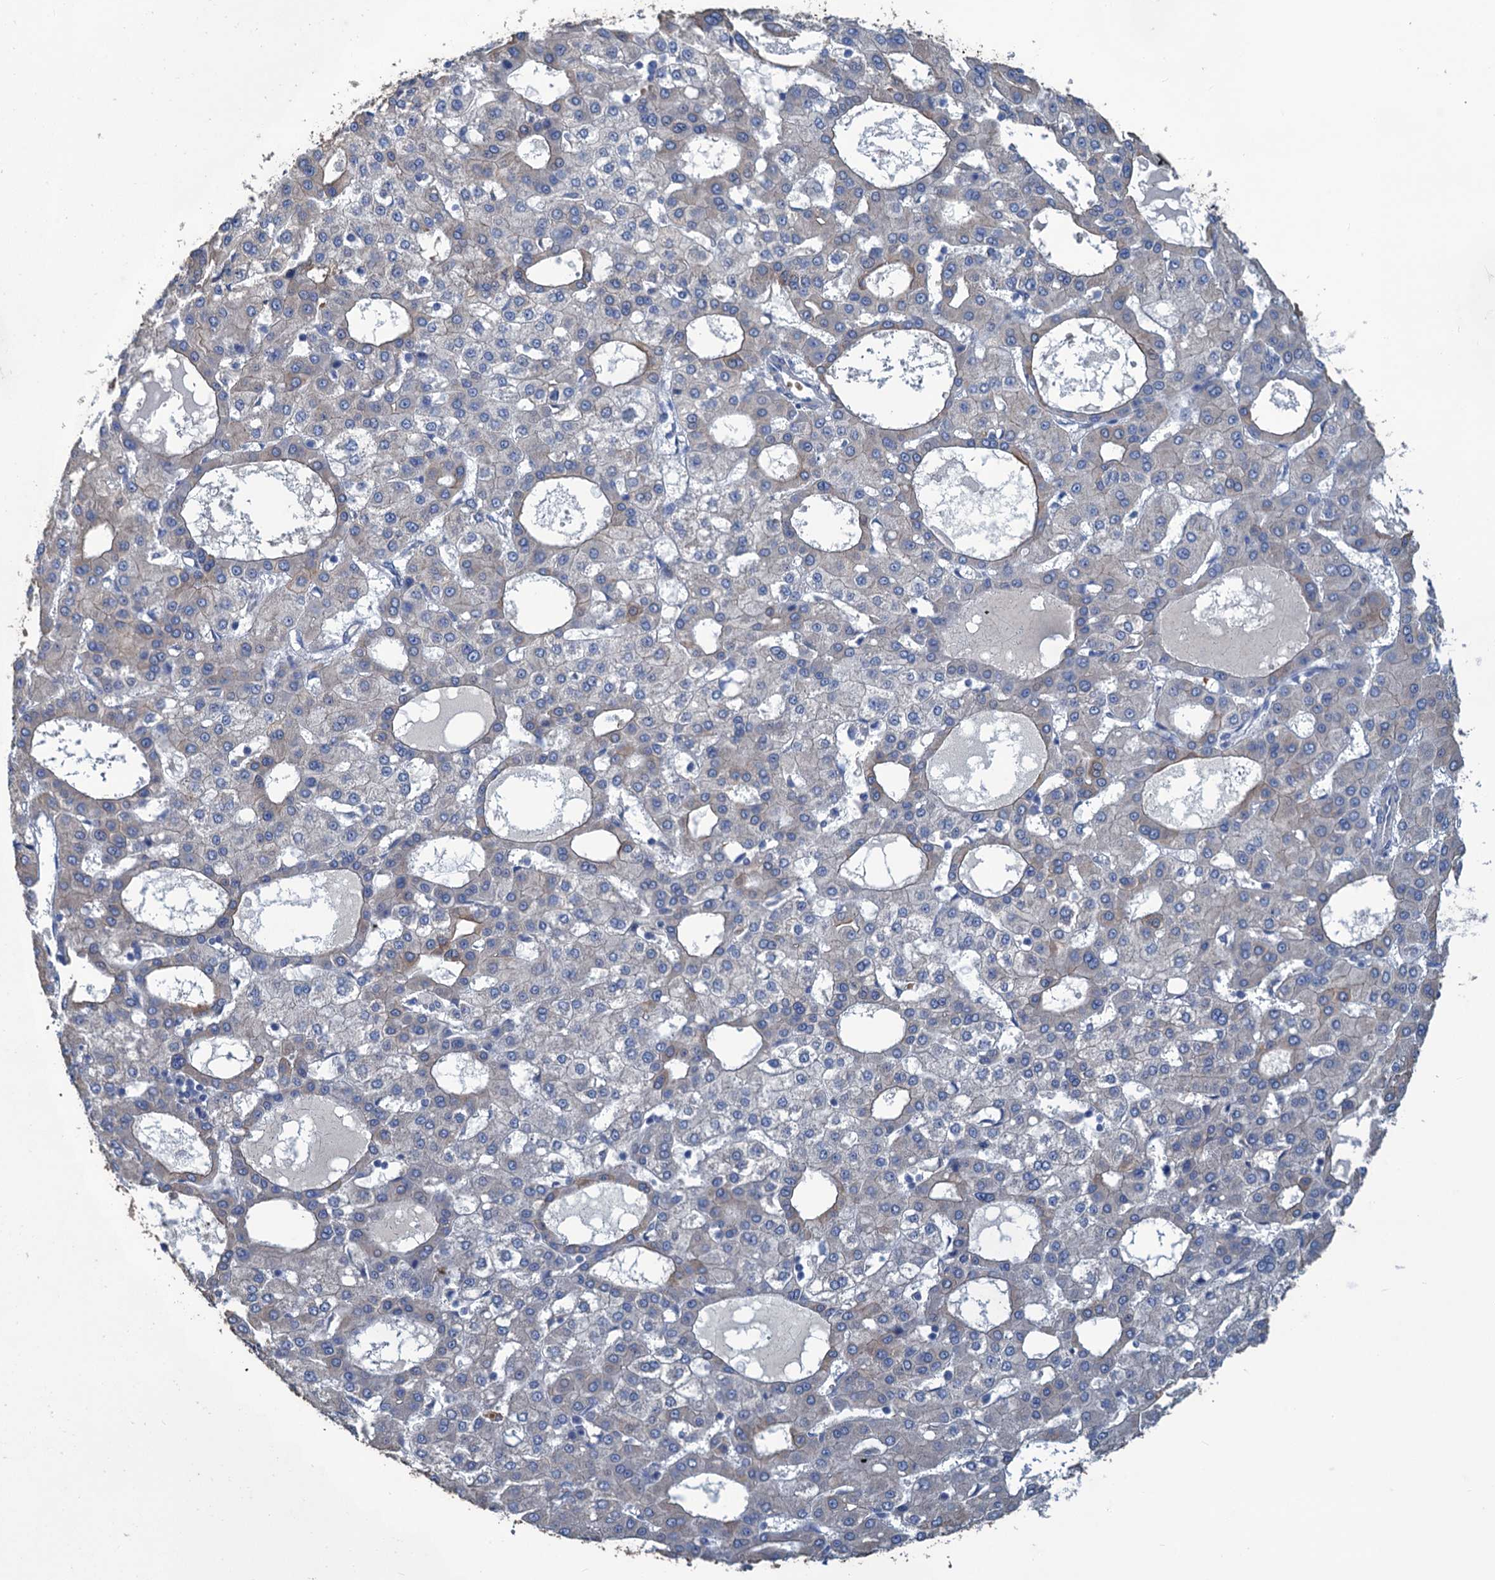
{"staining": {"intensity": "weak", "quantity": "<25%", "location": "cytoplasmic/membranous"}, "tissue": "liver cancer", "cell_type": "Tumor cells", "image_type": "cancer", "snomed": [{"axis": "morphology", "description": "Carcinoma, Hepatocellular, NOS"}, {"axis": "topography", "description": "Liver"}], "caption": "The photomicrograph displays no significant expression in tumor cells of liver cancer (hepatocellular carcinoma).", "gene": "SMCO3", "patient": {"sex": "male", "age": 47}}